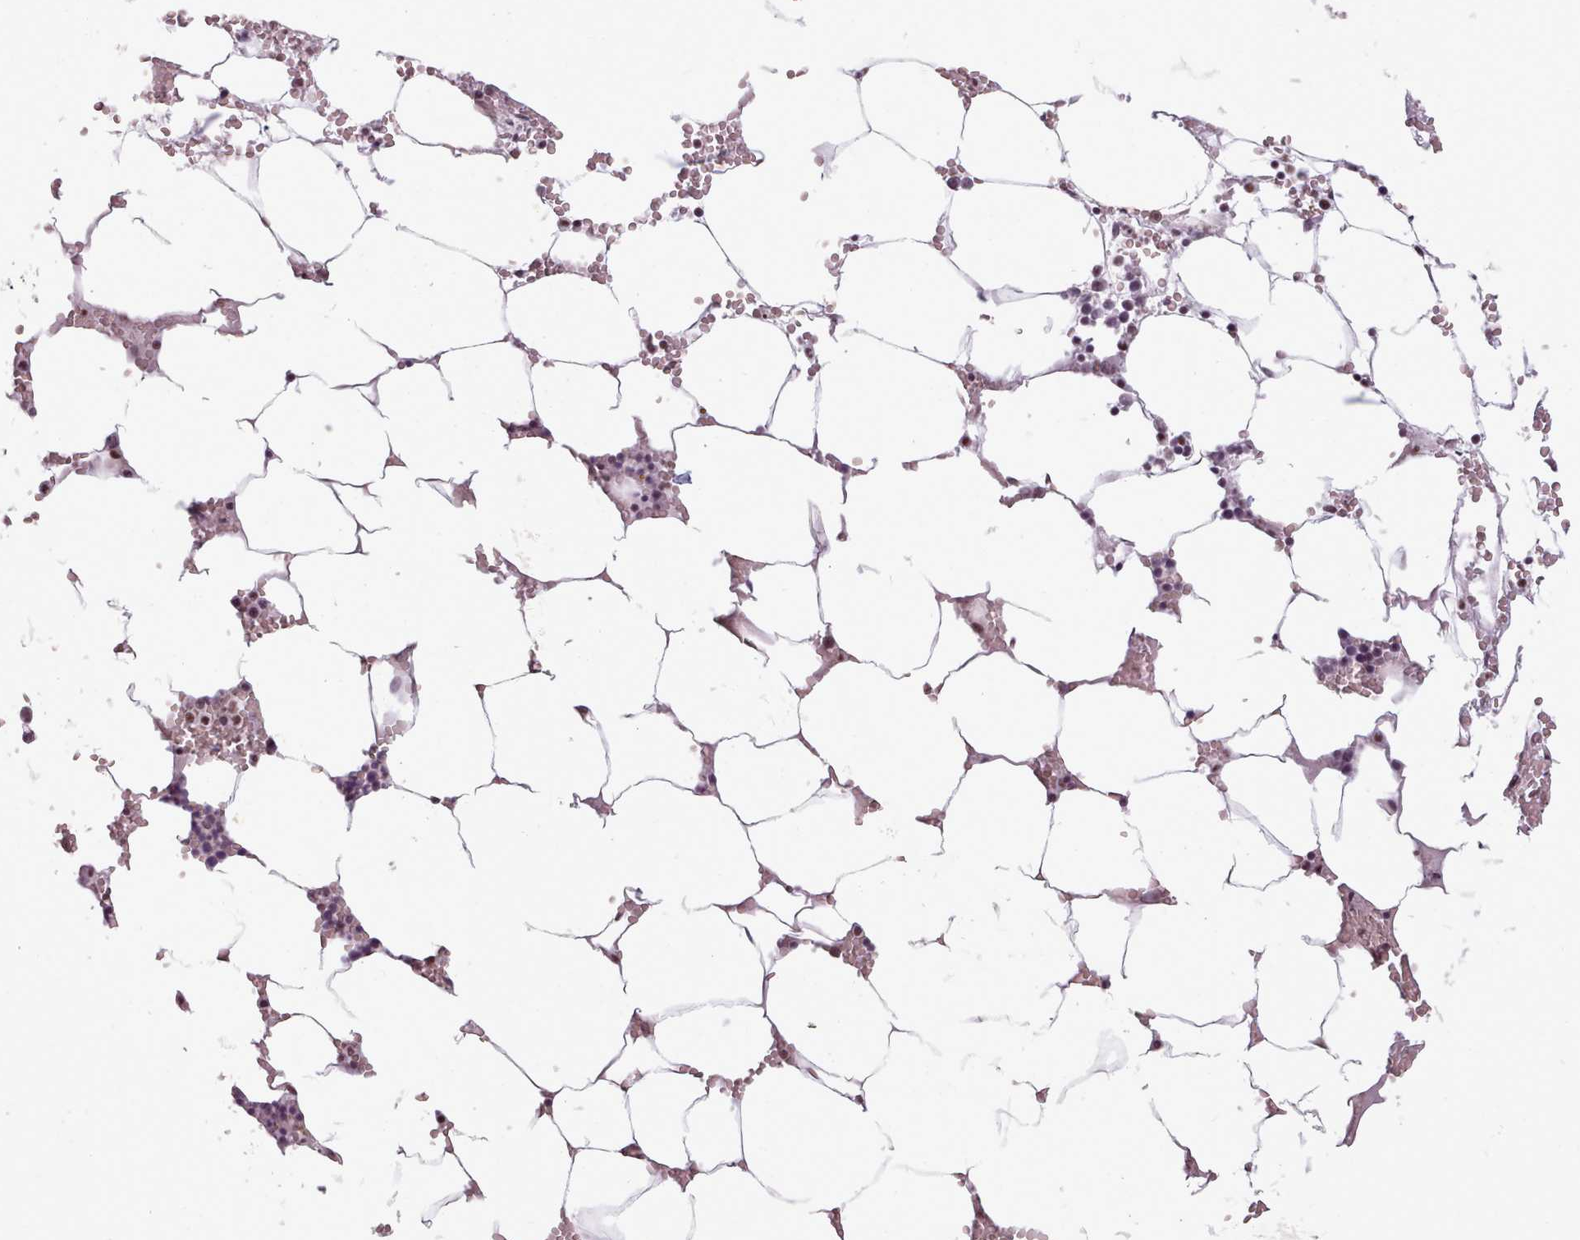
{"staining": {"intensity": "moderate", "quantity": "25%-75%", "location": "nuclear"}, "tissue": "bone marrow", "cell_type": "Hematopoietic cells", "image_type": "normal", "snomed": [{"axis": "morphology", "description": "Normal tissue, NOS"}, {"axis": "topography", "description": "Bone marrow"}], "caption": "The photomicrograph demonstrates staining of benign bone marrow, revealing moderate nuclear protein positivity (brown color) within hematopoietic cells.", "gene": "SRRM1", "patient": {"sex": "male", "age": 70}}